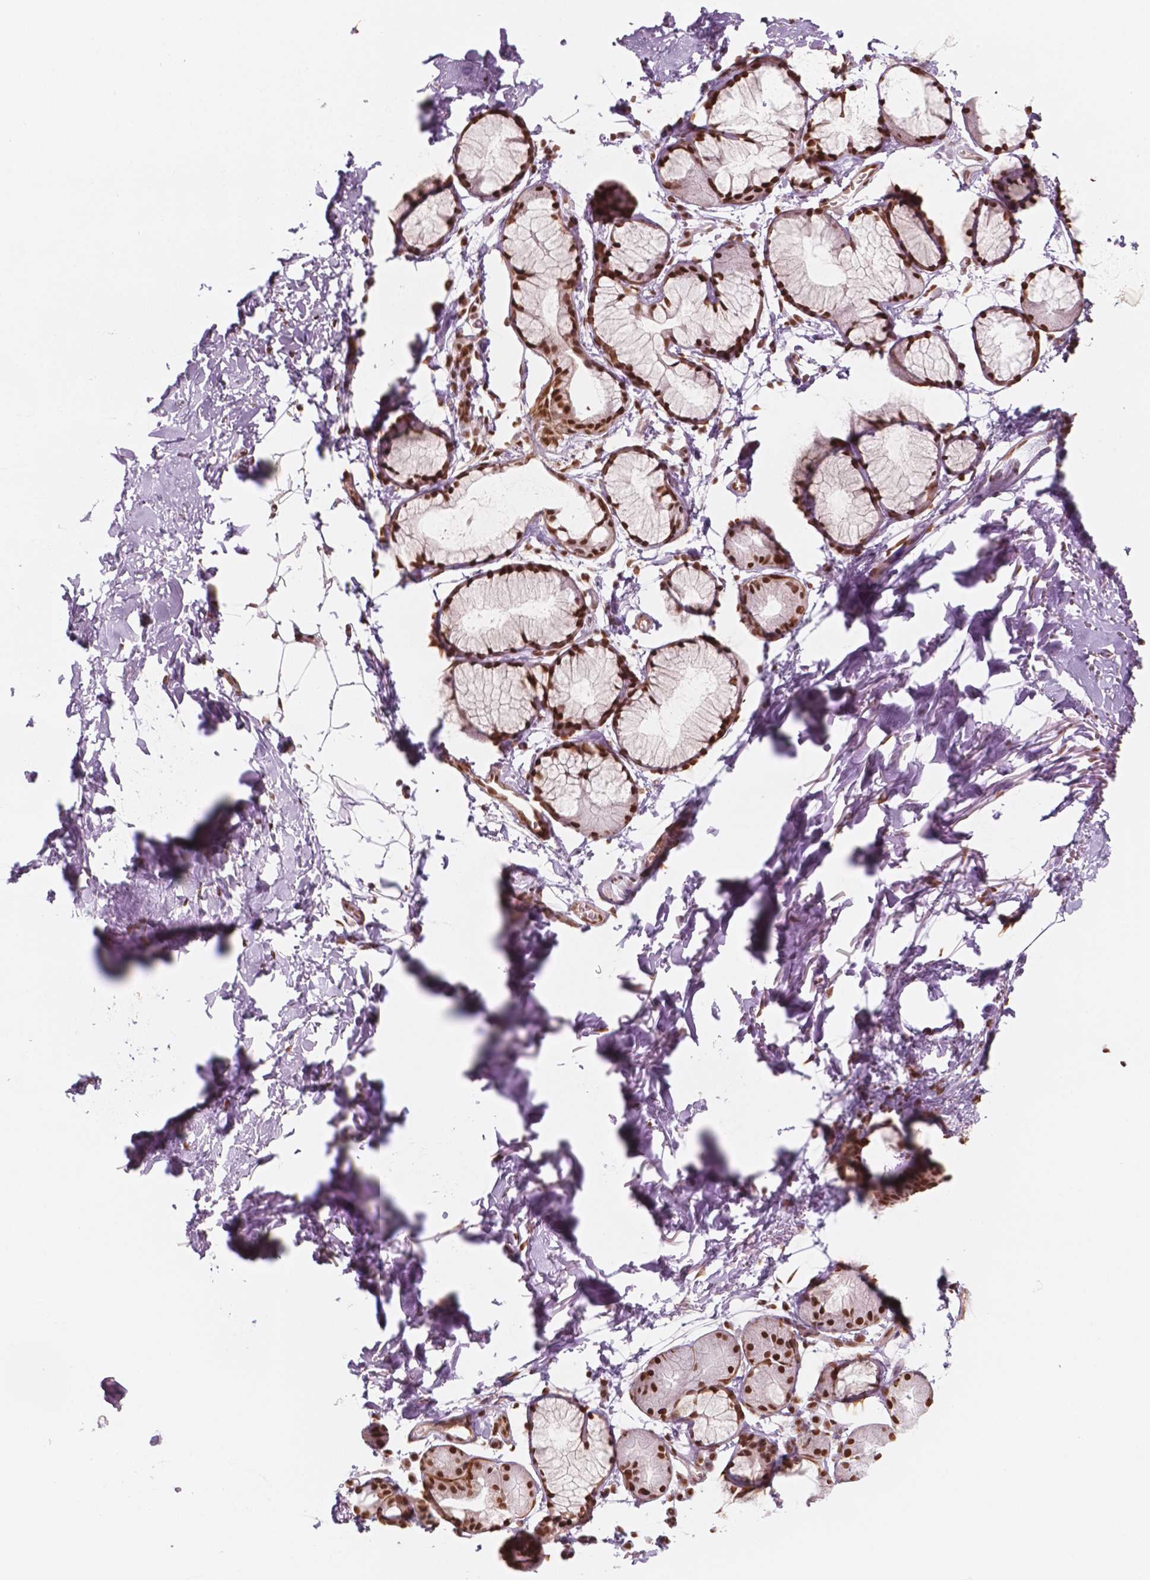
{"staining": {"intensity": "strong", "quantity": ">75%", "location": "nuclear"}, "tissue": "adipose tissue", "cell_type": "Adipocytes", "image_type": "normal", "snomed": [{"axis": "morphology", "description": "Normal tissue, NOS"}, {"axis": "topography", "description": "Cartilage tissue"}, {"axis": "topography", "description": "Bronchus"}], "caption": "This histopathology image displays benign adipose tissue stained with IHC to label a protein in brown. The nuclear of adipocytes show strong positivity for the protein. Nuclei are counter-stained blue.", "gene": "GTF3C5", "patient": {"sex": "female", "age": 79}}